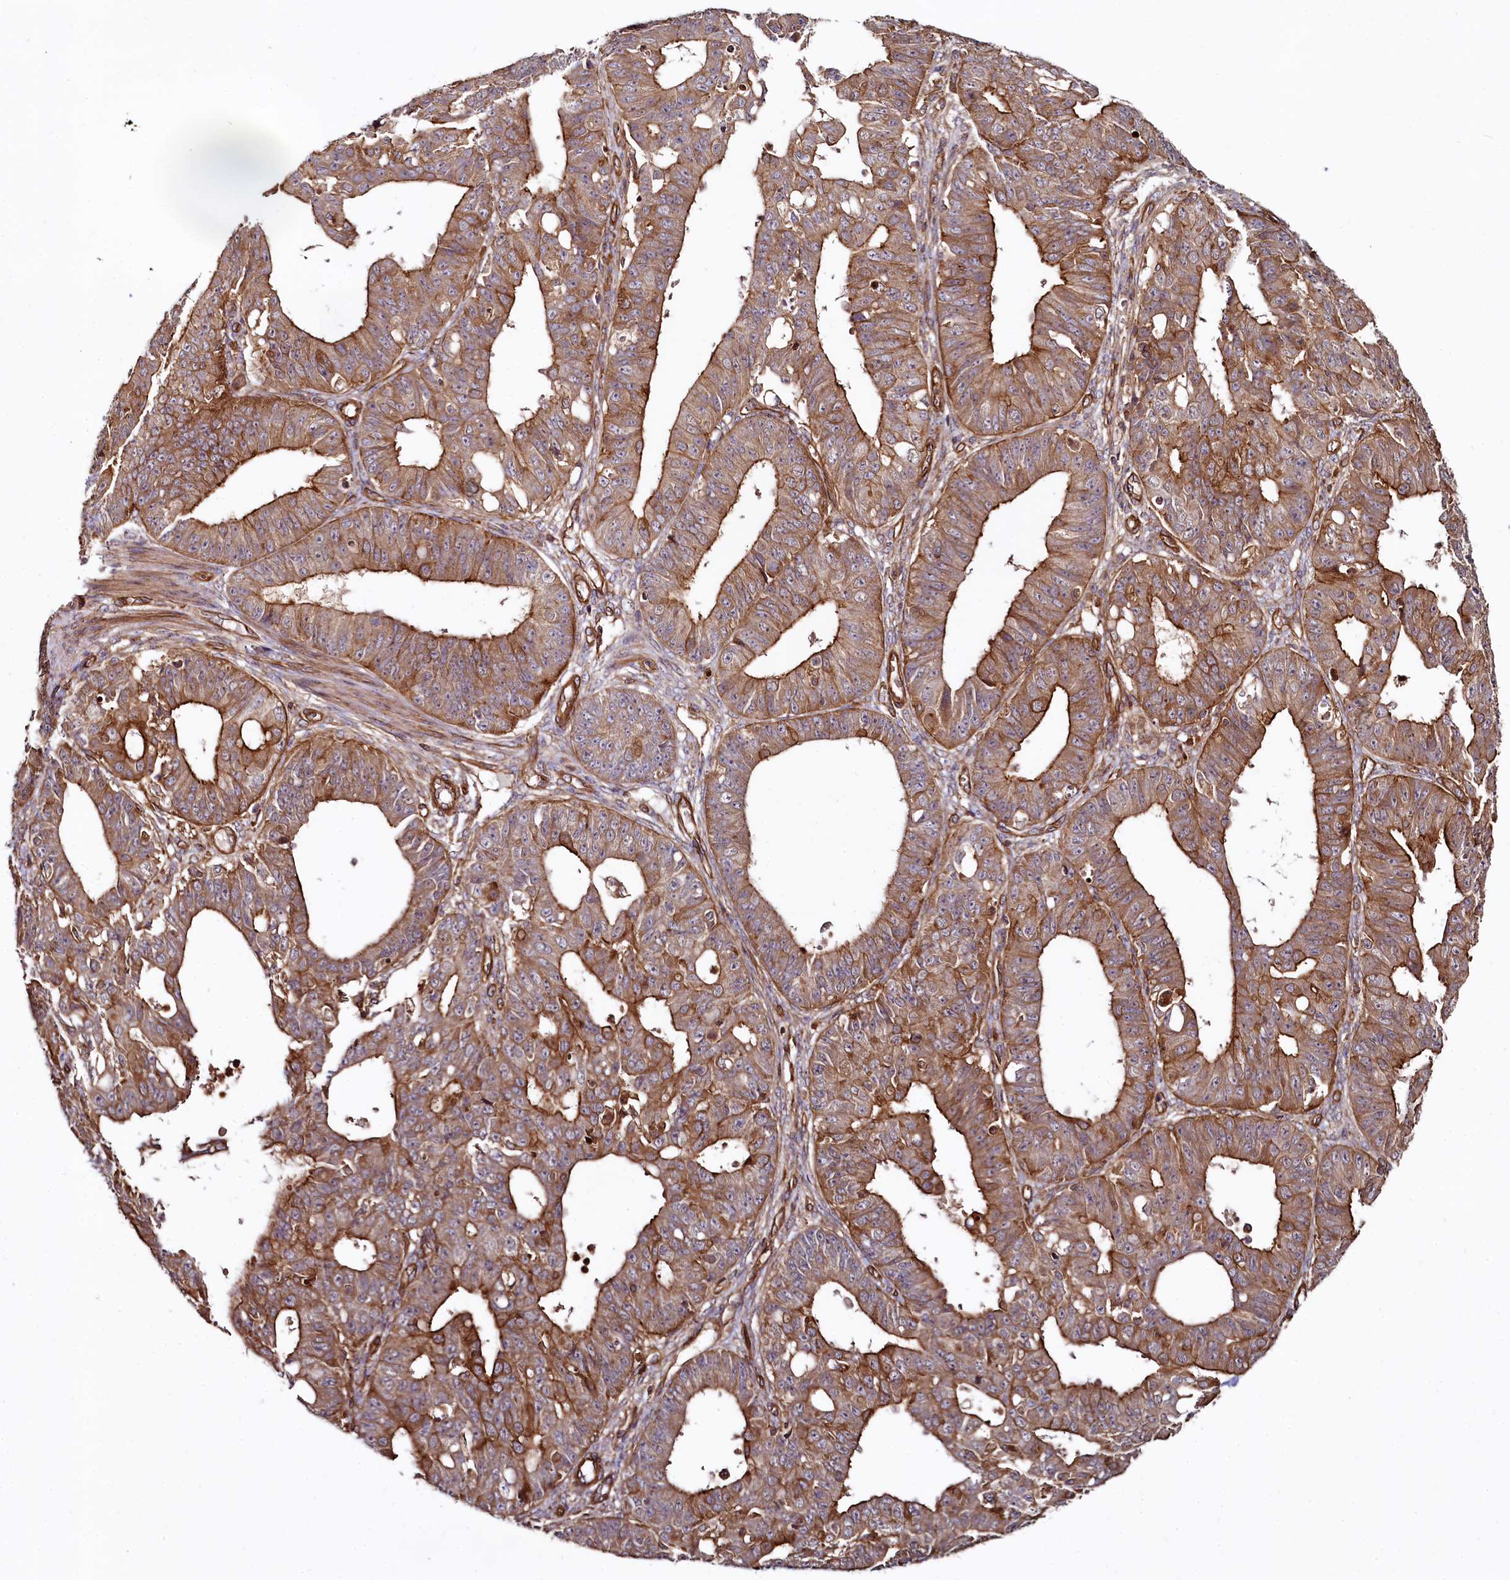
{"staining": {"intensity": "moderate", "quantity": ">75%", "location": "cytoplasmic/membranous"}, "tissue": "ovarian cancer", "cell_type": "Tumor cells", "image_type": "cancer", "snomed": [{"axis": "morphology", "description": "Carcinoma, endometroid"}, {"axis": "topography", "description": "Appendix"}, {"axis": "topography", "description": "Ovary"}], "caption": "Moderate cytoplasmic/membranous expression is appreciated in about >75% of tumor cells in ovarian cancer.", "gene": "SVIP", "patient": {"sex": "female", "age": 42}}